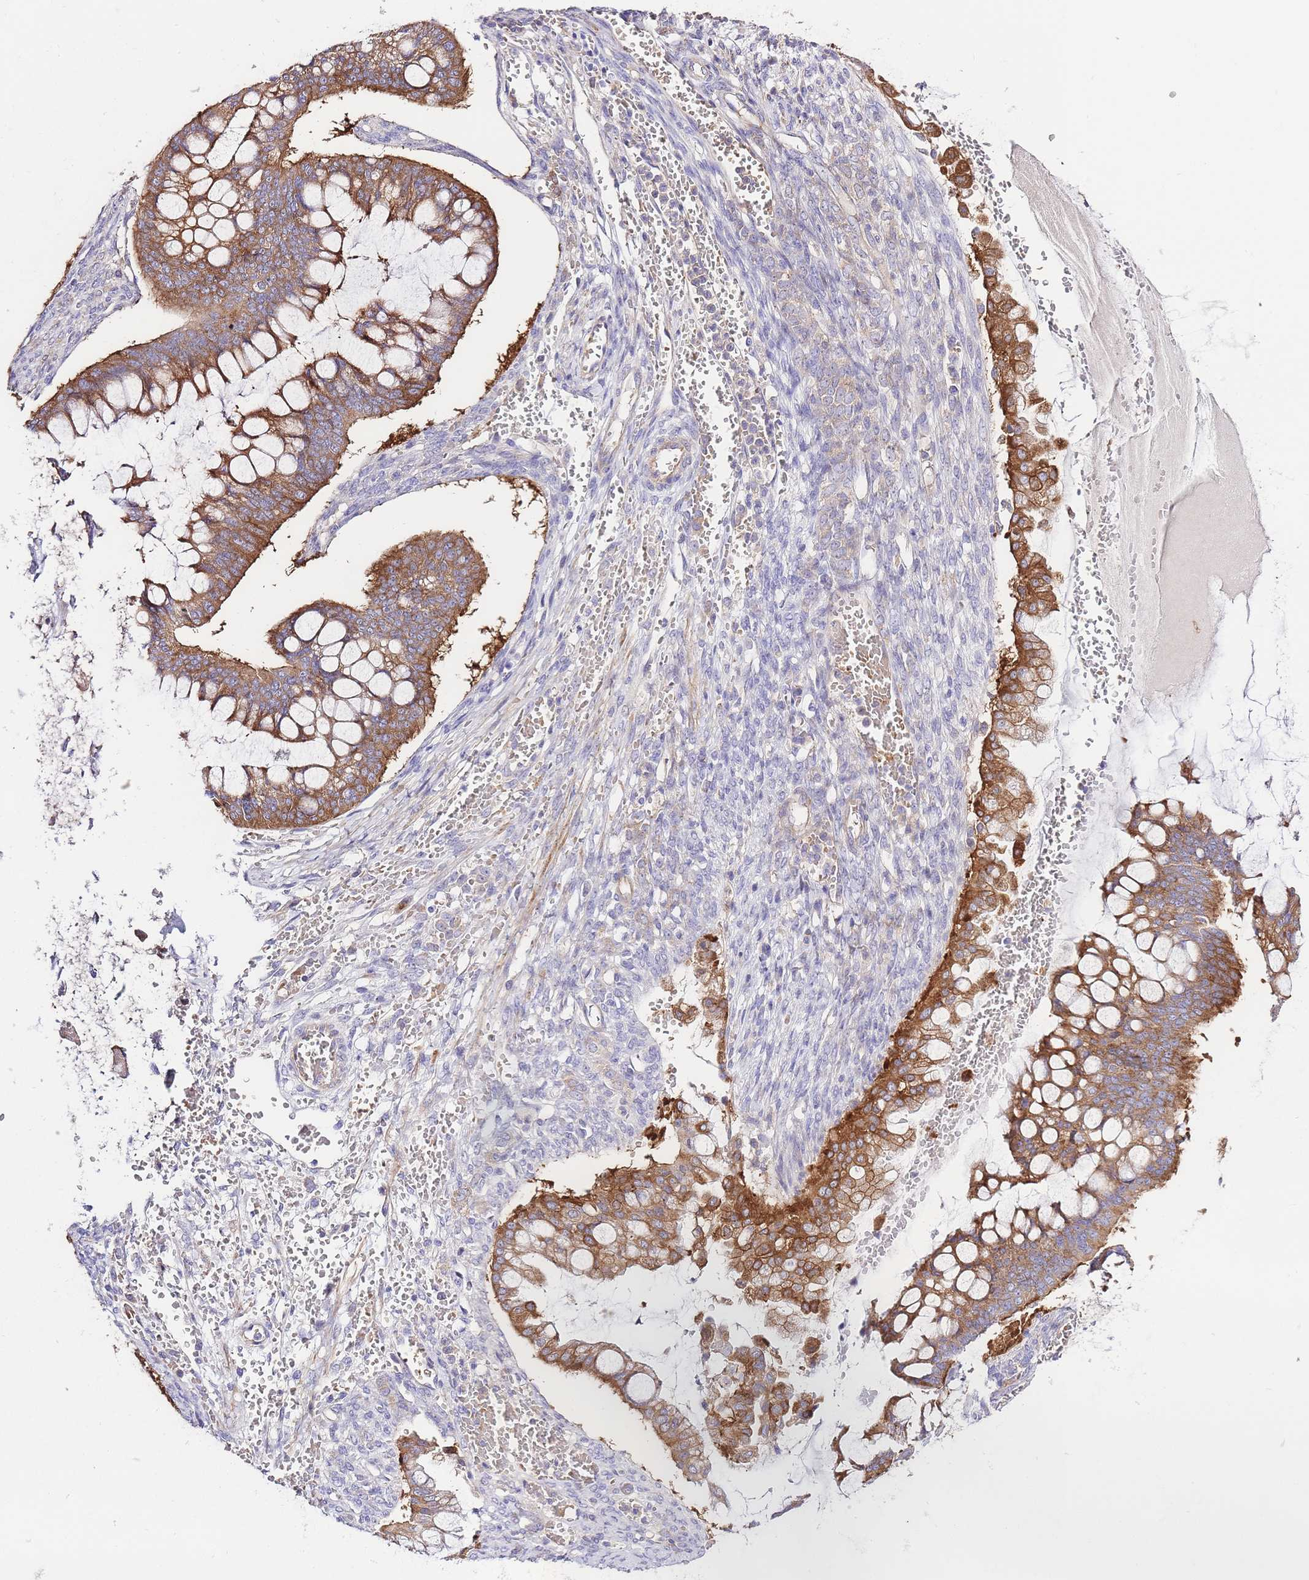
{"staining": {"intensity": "moderate", "quantity": ">75%", "location": "cytoplasmic/membranous"}, "tissue": "ovarian cancer", "cell_type": "Tumor cells", "image_type": "cancer", "snomed": [{"axis": "morphology", "description": "Cystadenocarcinoma, mucinous, NOS"}, {"axis": "topography", "description": "Ovary"}], "caption": "There is medium levels of moderate cytoplasmic/membranous expression in tumor cells of mucinous cystadenocarcinoma (ovarian), as demonstrated by immunohistochemical staining (brown color).", "gene": "INSYN2B", "patient": {"sex": "female", "age": 73}}